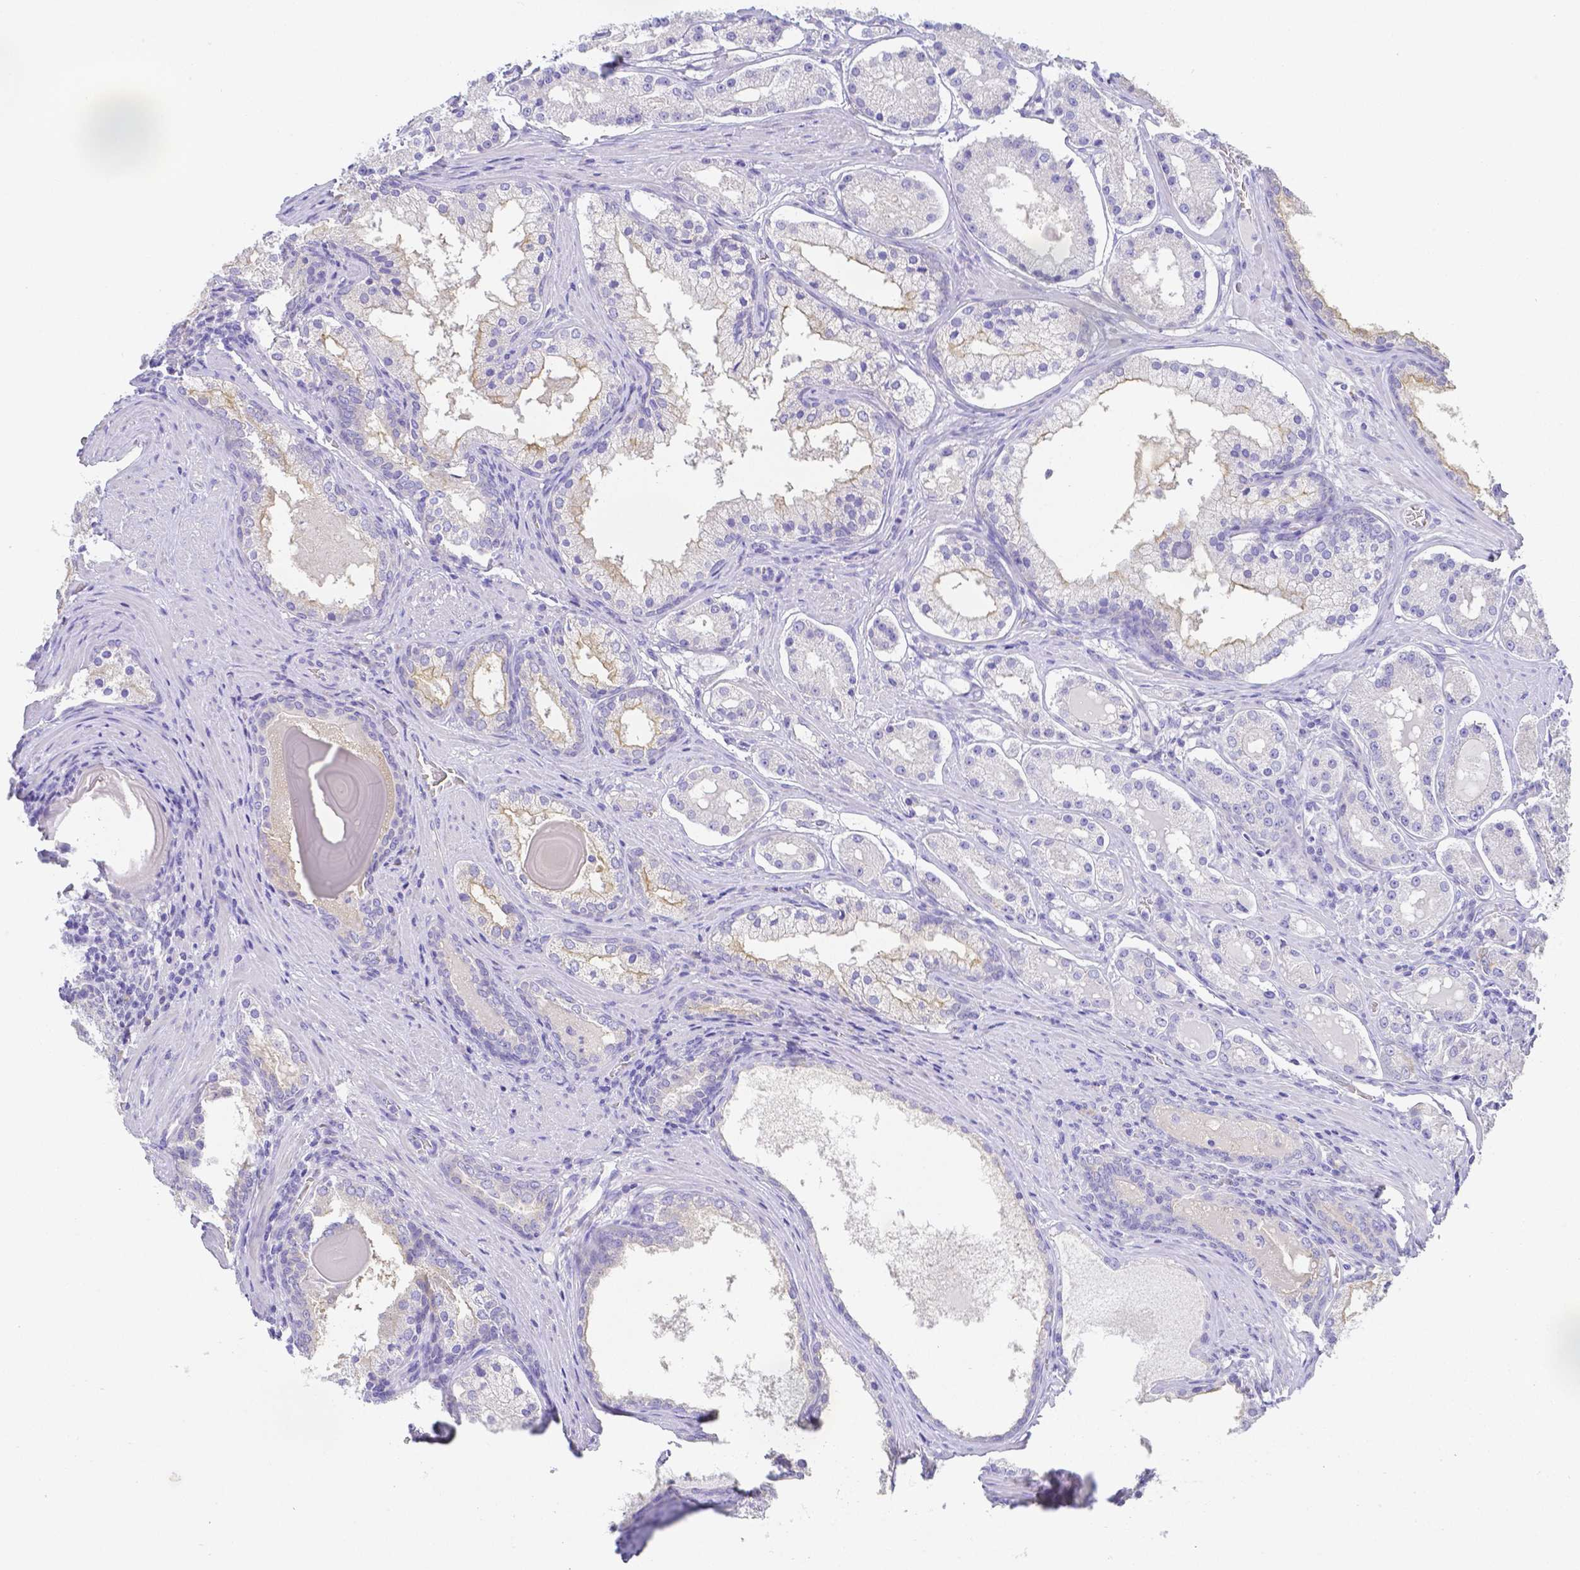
{"staining": {"intensity": "negative", "quantity": "none", "location": "none"}, "tissue": "prostate cancer", "cell_type": "Tumor cells", "image_type": "cancer", "snomed": [{"axis": "morphology", "description": "Adenocarcinoma, Low grade"}, {"axis": "topography", "description": "Prostate"}], "caption": "Micrograph shows no significant protein staining in tumor cells of prostate cancer. (Stains: DAB (3,3'-diaminobenzidine) immunohistochemistry (IHC) with hematoxylin counter stain, Microscopy: brightfield microscopy at high magnification).", "gene": "ZG16B", "patient": {"sex": "male", "age": 57}}